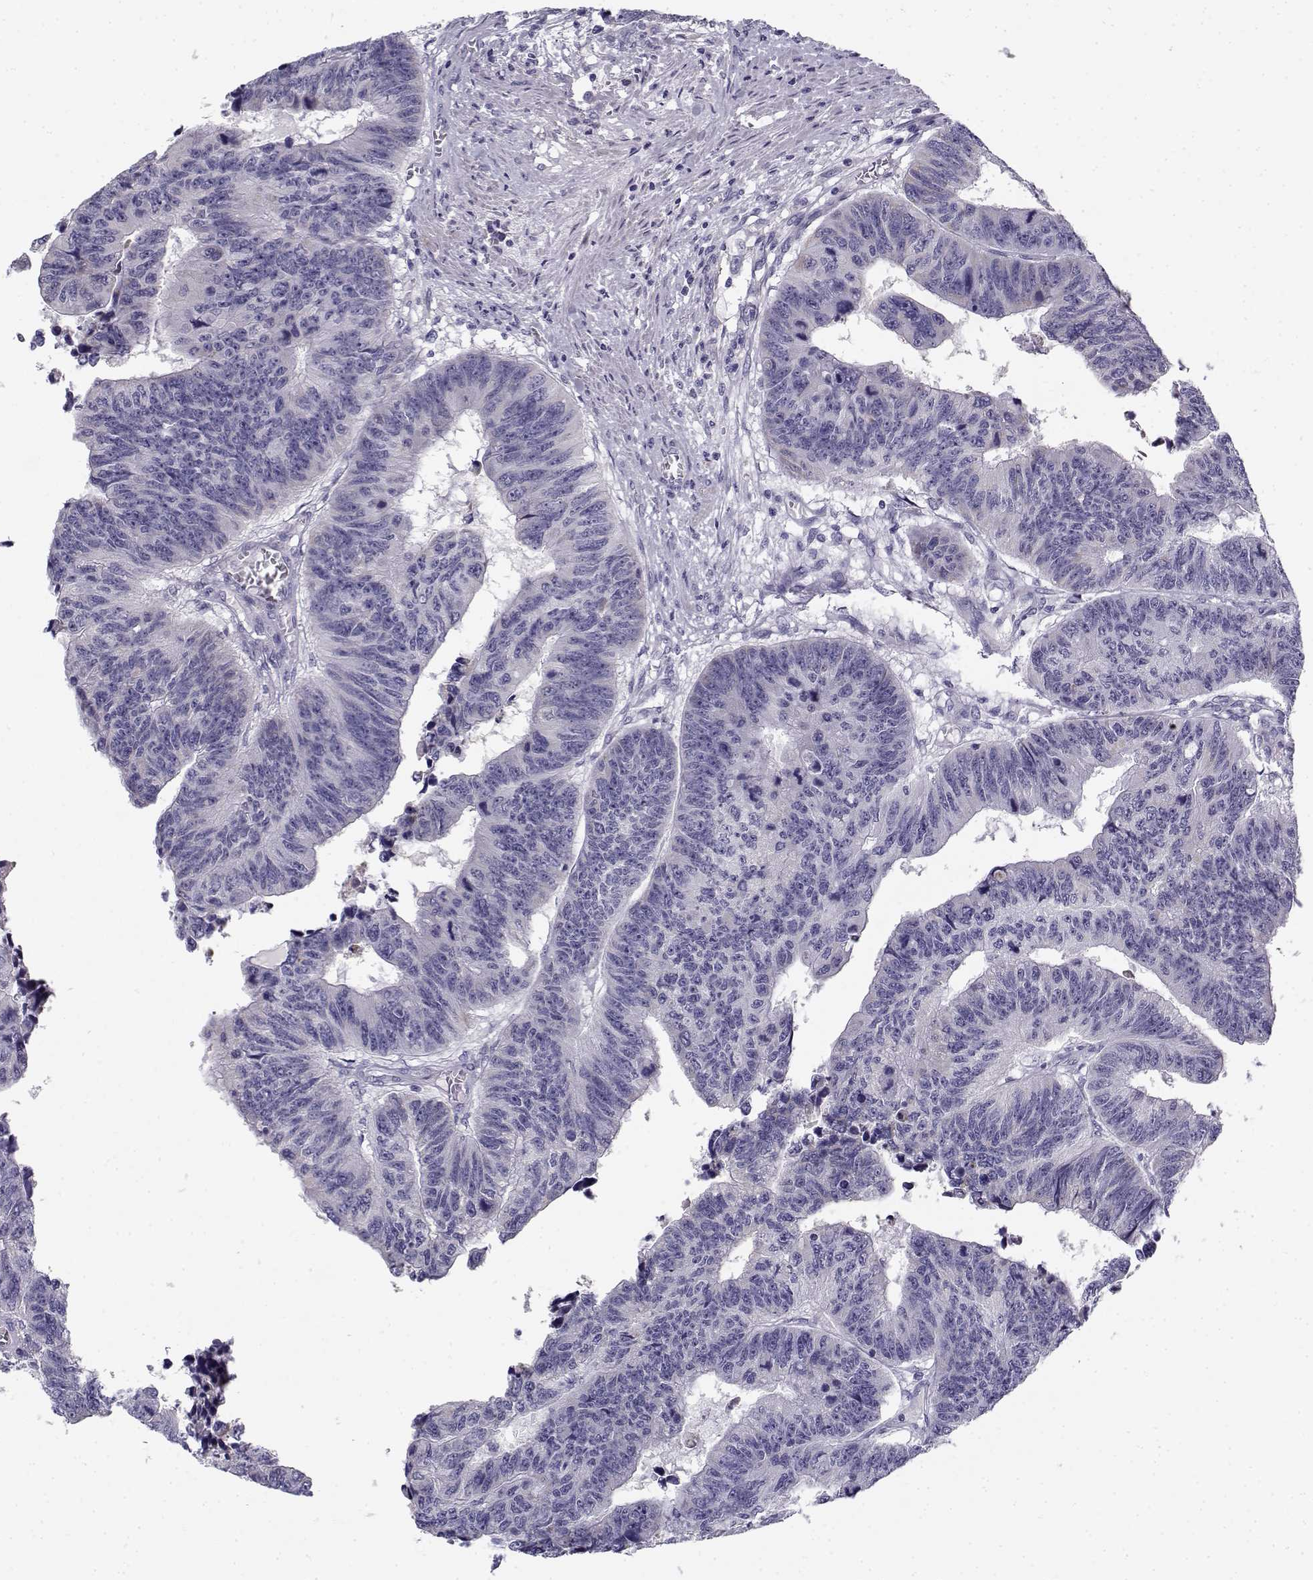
{"staining": {"intensity": "negative", "quantity": "none", "location": "none"}, "tissue": "colorectal cancer", "cell_type": "Tumor cells", "image_type": "cancer", "snomed": [{"axis": "morphology", "description": "Adenocarcinoma, NOS"}, {"axis": "topography", "description": "Rectum"}], "caption": "An immunohistochemistry (IHC) photomicrograph of colorectal cancer (adenocarcinoma) is shown. There is no staining in tumor cells of colorectal cancer (adenocarcinoma). (IHC, brightfield microscopy, high magnification).", "gene": "CREB3L3", "patient": {"sex": "female", "age": 85}}